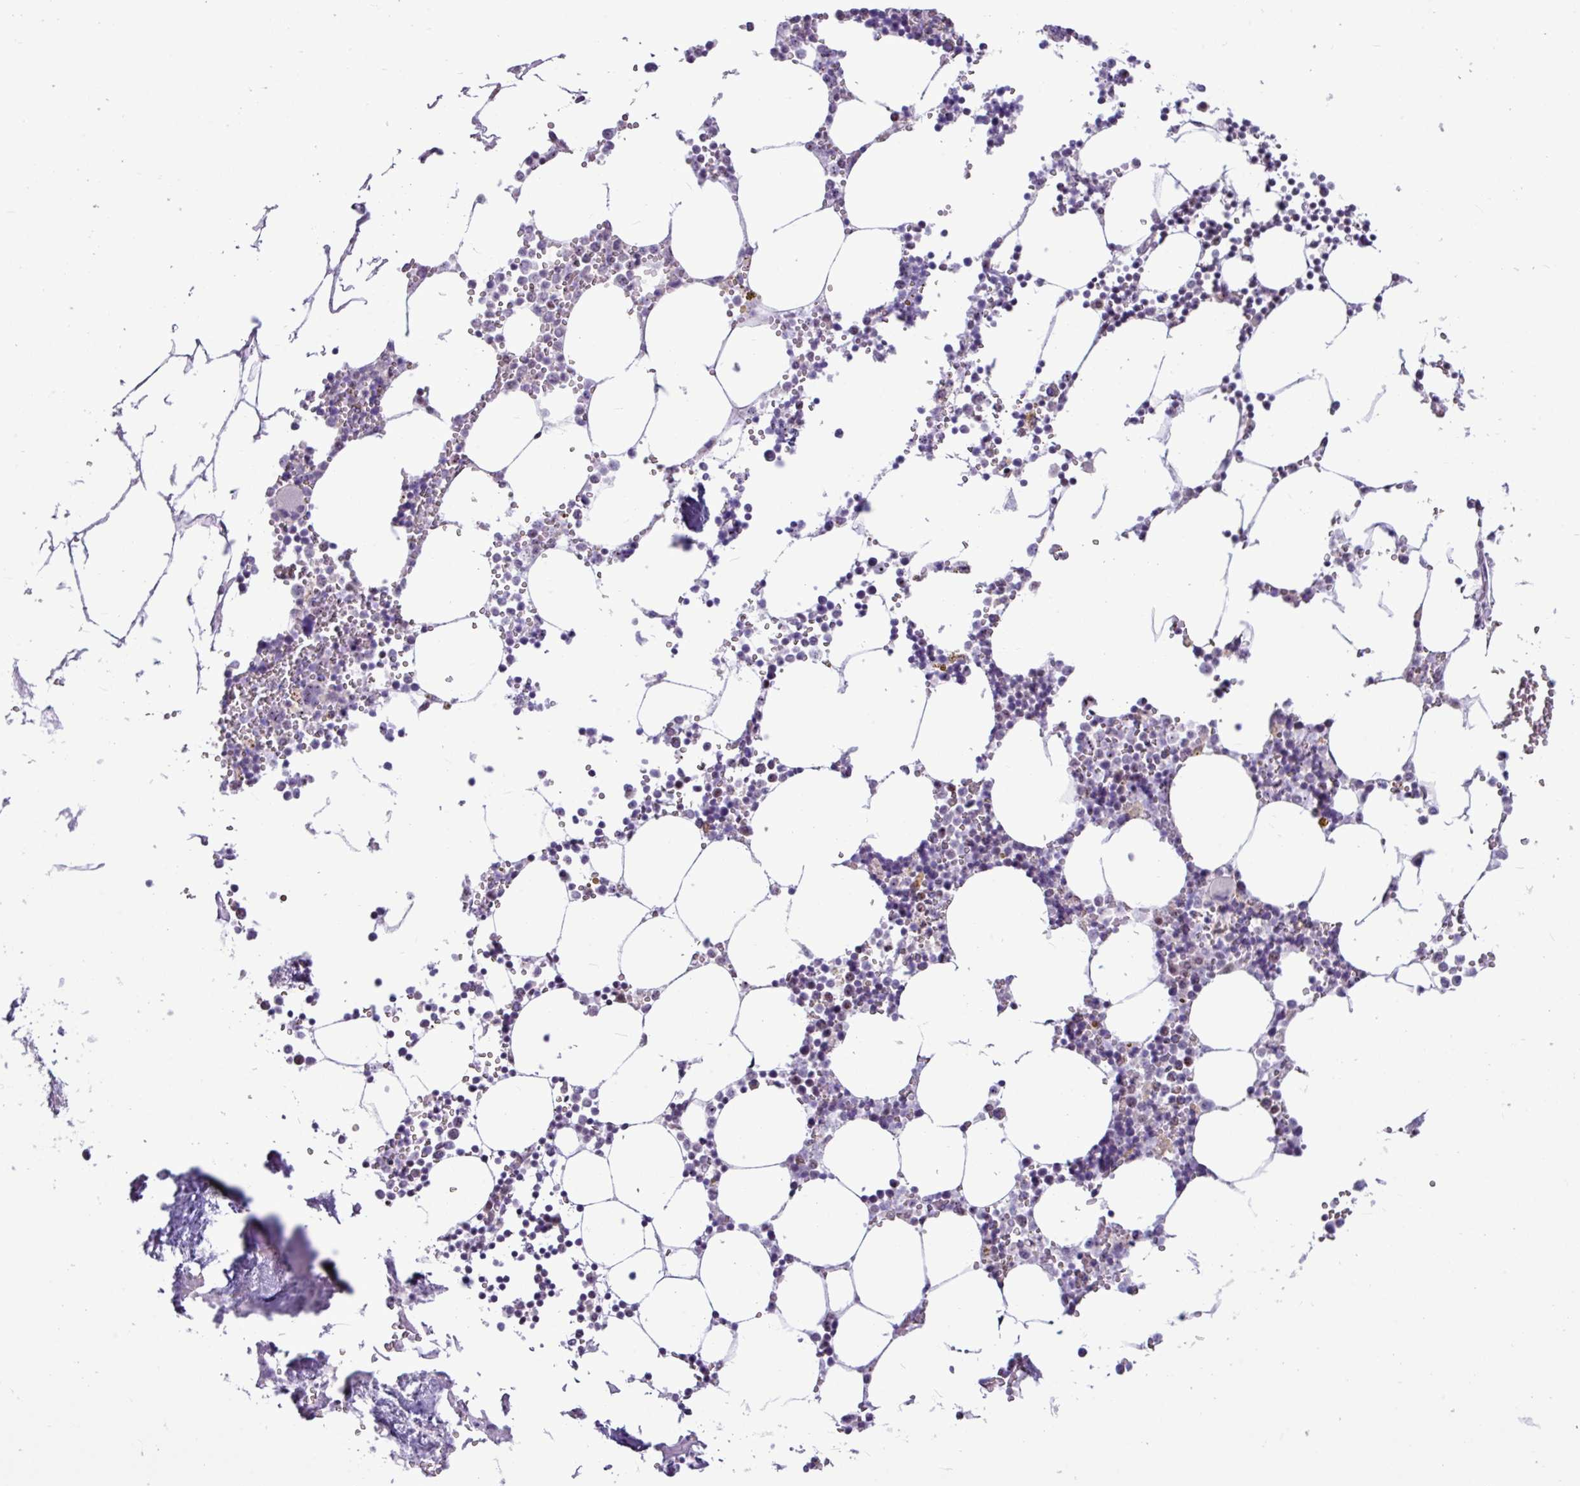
{"staining": {"intensity": "moderate", "quantity": "<25%", "location": "nuclear"}, "tissue": "bone marrow", "cell_type": "Hematopoietic cells", "image_type": "normal", "snomed": [{"axis": "morphology", "description": "Normal tissue, NOS"}, {"axis": "topography", "description": "Bone marrow"}], "caption": "A histopathology image of human bone marrow stained for a protein shows moderate nuclear brown staining in hematopoietic cells.", "gene": "UTP18", "patient": {"sex": "male", "age": 54}}